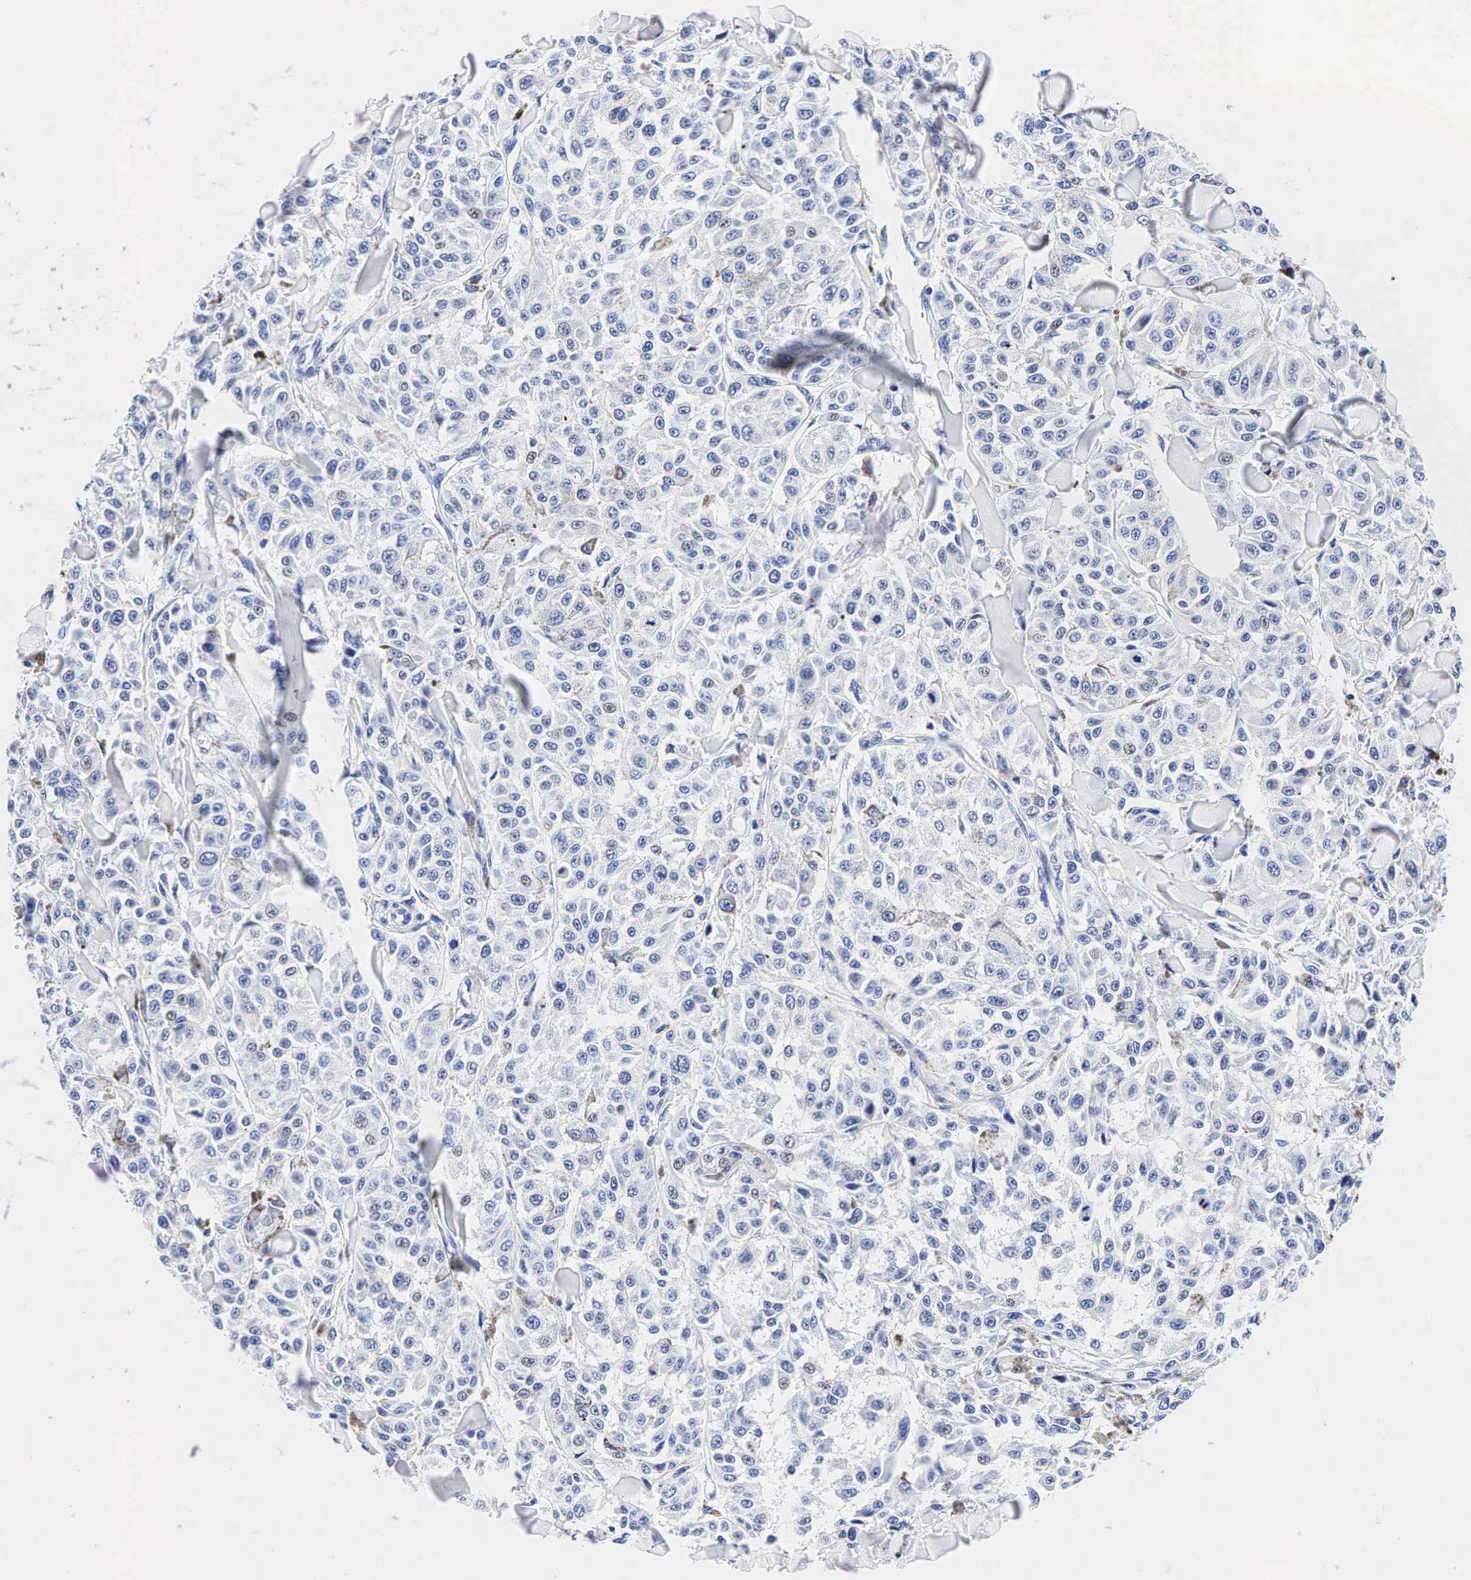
{"staining": {"intensity": "negative", "quantity": "none", "location": "none"}, "tissue": "melanoma", "cell_type": "Tumor cells", "image_type": "cancer", "snomed": [{"axis": "morphology", "description": "Malignant melanoma, NOS"}, {"axis": "topography", "description": "Skin"}], "caption": "DAB (3,3'-diaminobenzidine) immunohistochemical staining of human melanoma demonstrates no significant expression in tumor cells. The staining is performed using DAB brown chromogen with nuclei counter-stained in using hematoxylin.", "gene": "ESR1", "patient": {"sex": "female", "age": 64}}